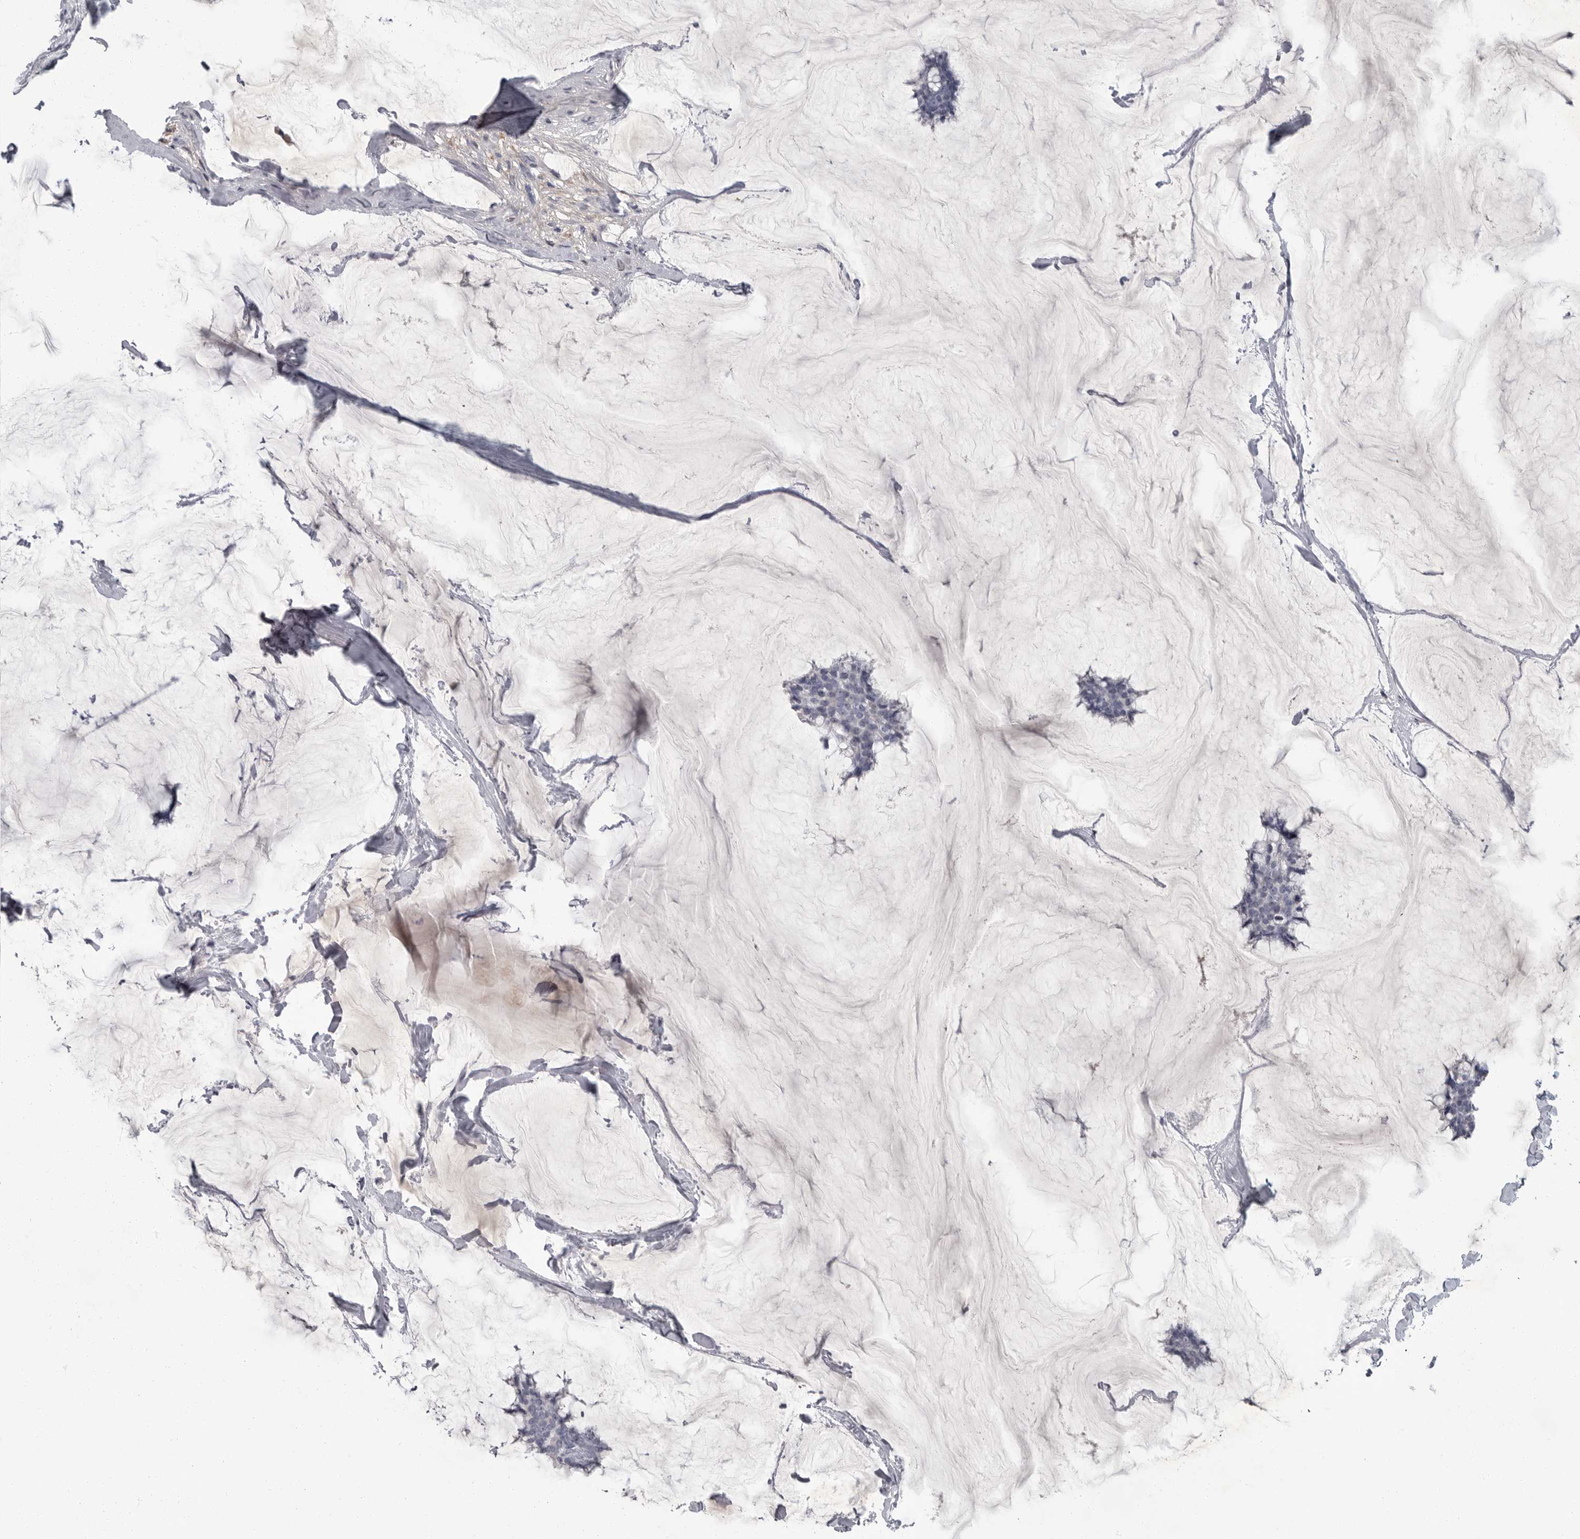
{"staining": {"intensity": "negative", "quantity": "none", "location": "none"}, "tissue": "breast cancer", "cell_type": "Tumor cells", "image_type": "cancer", "snomed": [{"axis": "morphology", "description": "Duct carcinoma"}, {"axis": "topography", "description": "Breast"}], "caption": "High magnification brightfield microscopy of breast cancer (intraductal carcinoma) stained with DAB (brown) and counterstained with hematoxylin (blue): tumor cells show no significant expression. (Brightfield microscopy of DAB (3,3'-diaminobenzidine) IHC at high magnification).", "gene": "SLC25A39", "patient": {"sex": "female", "age": 93}}